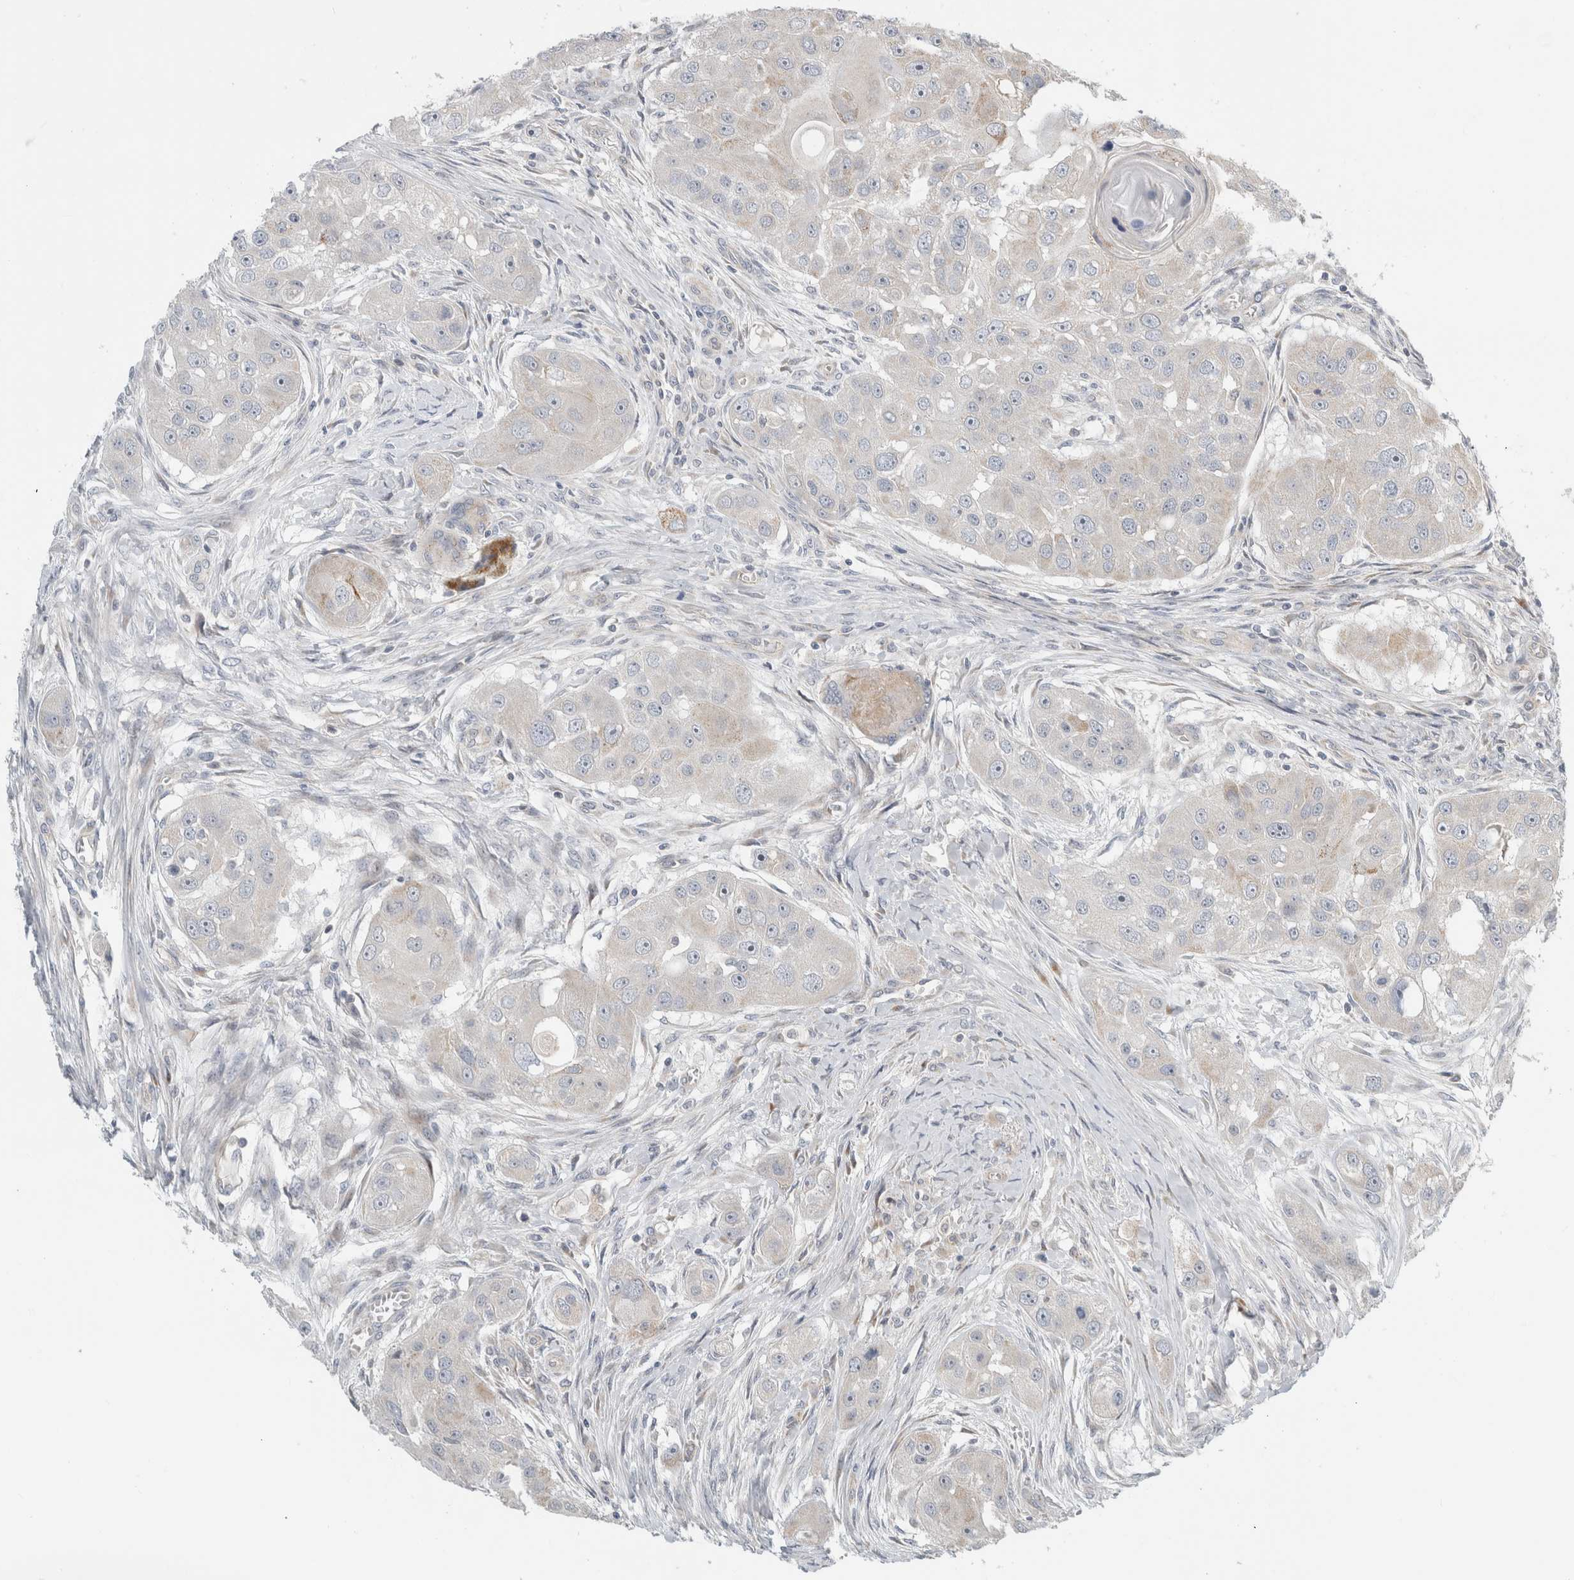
{"staining": {"intensity": "negative", "quantity": "none", "location": "none"}, "tissue": "head and neck cancer", "cell_type": "Tumor cells", "image_type": "cancer", "snomed": [{"axis": "morphology", "description": "Normal tissue, NOS"}, {"axis": "morphology", "description": "Squamous cell carcinoma, NOS"}, {"axis": "topography", "description": "Skeletal muscle"}, {"axis": "topography", "description": "Head-Neck"}], "caption": "DAB (3,3'-diaminobenzidine) immunohistochemical staining of human head and neck cancer reveals no significant staining in tumor cells. (DAB immunohistochemistry (IHC) with hematoxylin counter stain).", "gene": "KPNA5", "patient": {"sex": "male", "age": 51}}